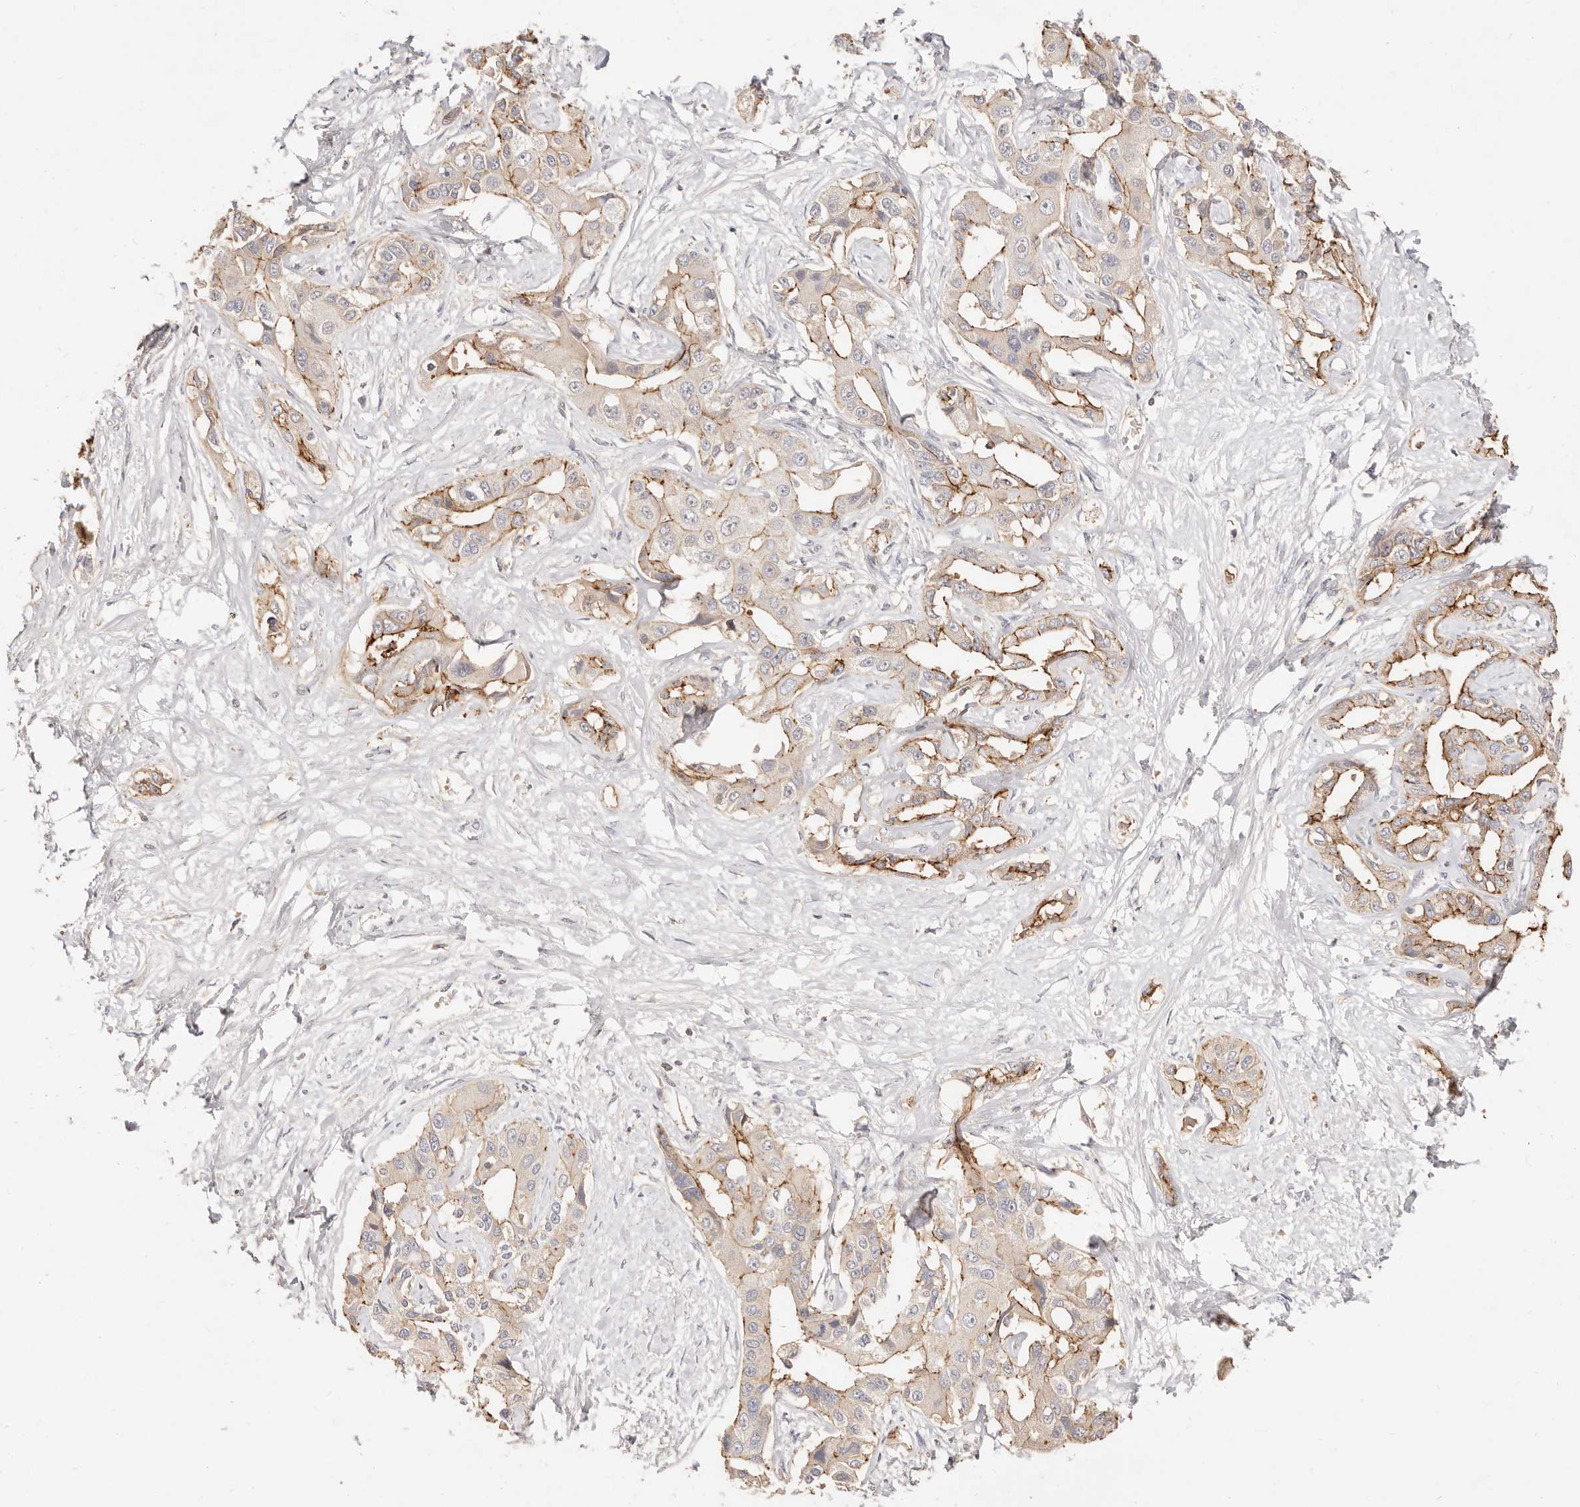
{"staining": {"intensity": "moderate", "quantity": "25%-75%", "location": "cytoplasmic/membranous"}, "tissue": "liver cancer", "cell_type": "Tumor cells", "image_type": "cancer", "snomed": [{"axis": "morphology", "description": "Cholangiocarcinoma"}, {"axis": "topography", "description": "Liver"}], "caption": "Cholangiocarcinoma (liver) tissue exhibits moderate cytoplasmic/membranous staining in approximately 25%-75% of tumor cells The protein is stained brown, and the nuclei are stained in blue (DAB (3,3'-diaminobenzidine) IHC with brightfield microscopy, high magnification).", "gene": "CXADR", "patient": {"sex": "male", "age": 59}}